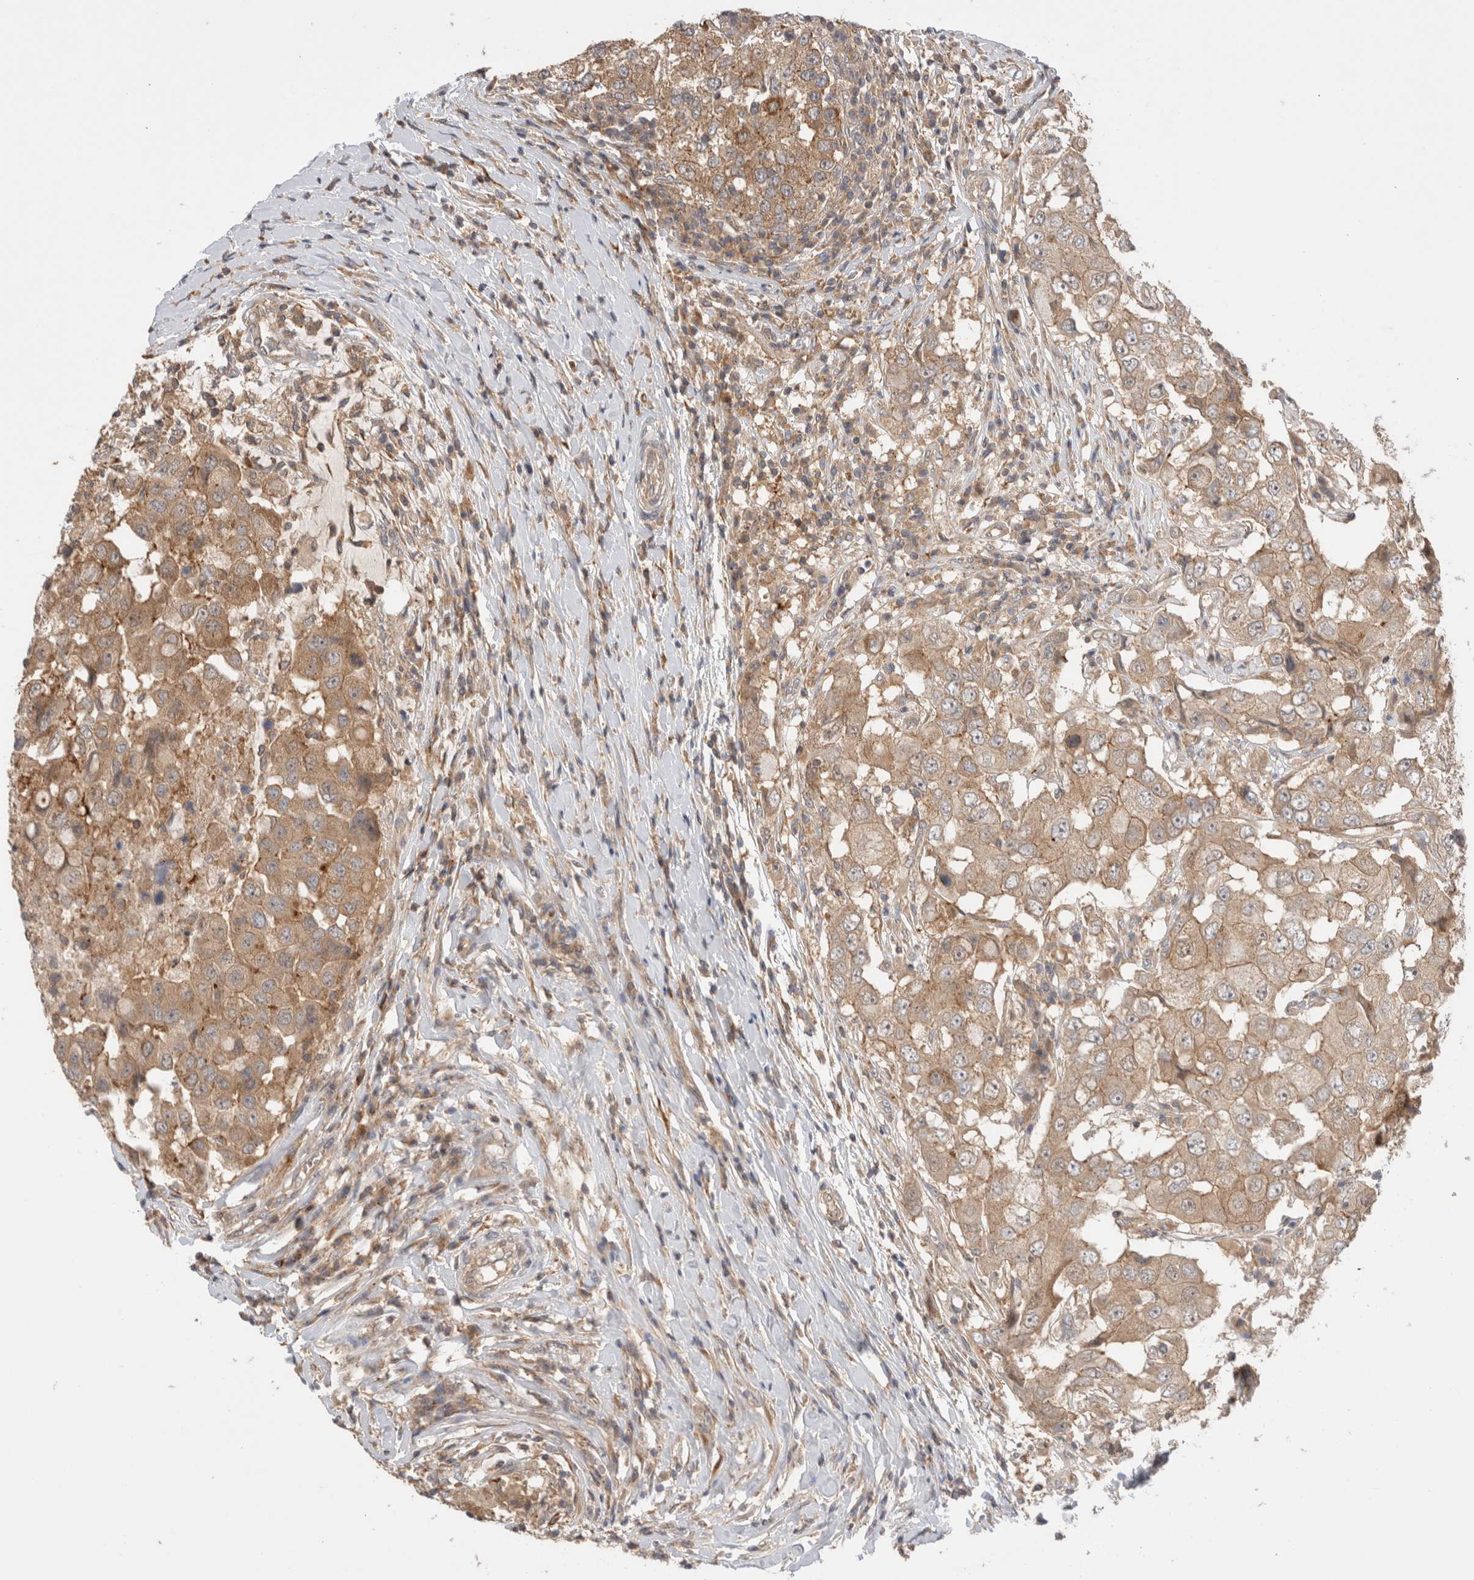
{"staining": {"intensity": "moderate", "quantity": ">75%", "location": "cytoplasmic/membranous"}, "tissue": "breast cancer", "cell_type": "Tumor cells", "image_type": "cancer", "snomed": [{"axis": "morphology", "description": "Duct carcinoma"}, {"axis": "topography", "description": "Breast"}], "caption": "Invasive ductal carcinoma (breast) stained for a protein exhibits moderate cytoplasmic/membranous positivity in tumor cells.", "gene": "VPS28", "patient": {"sex": "female", "age": 27}}